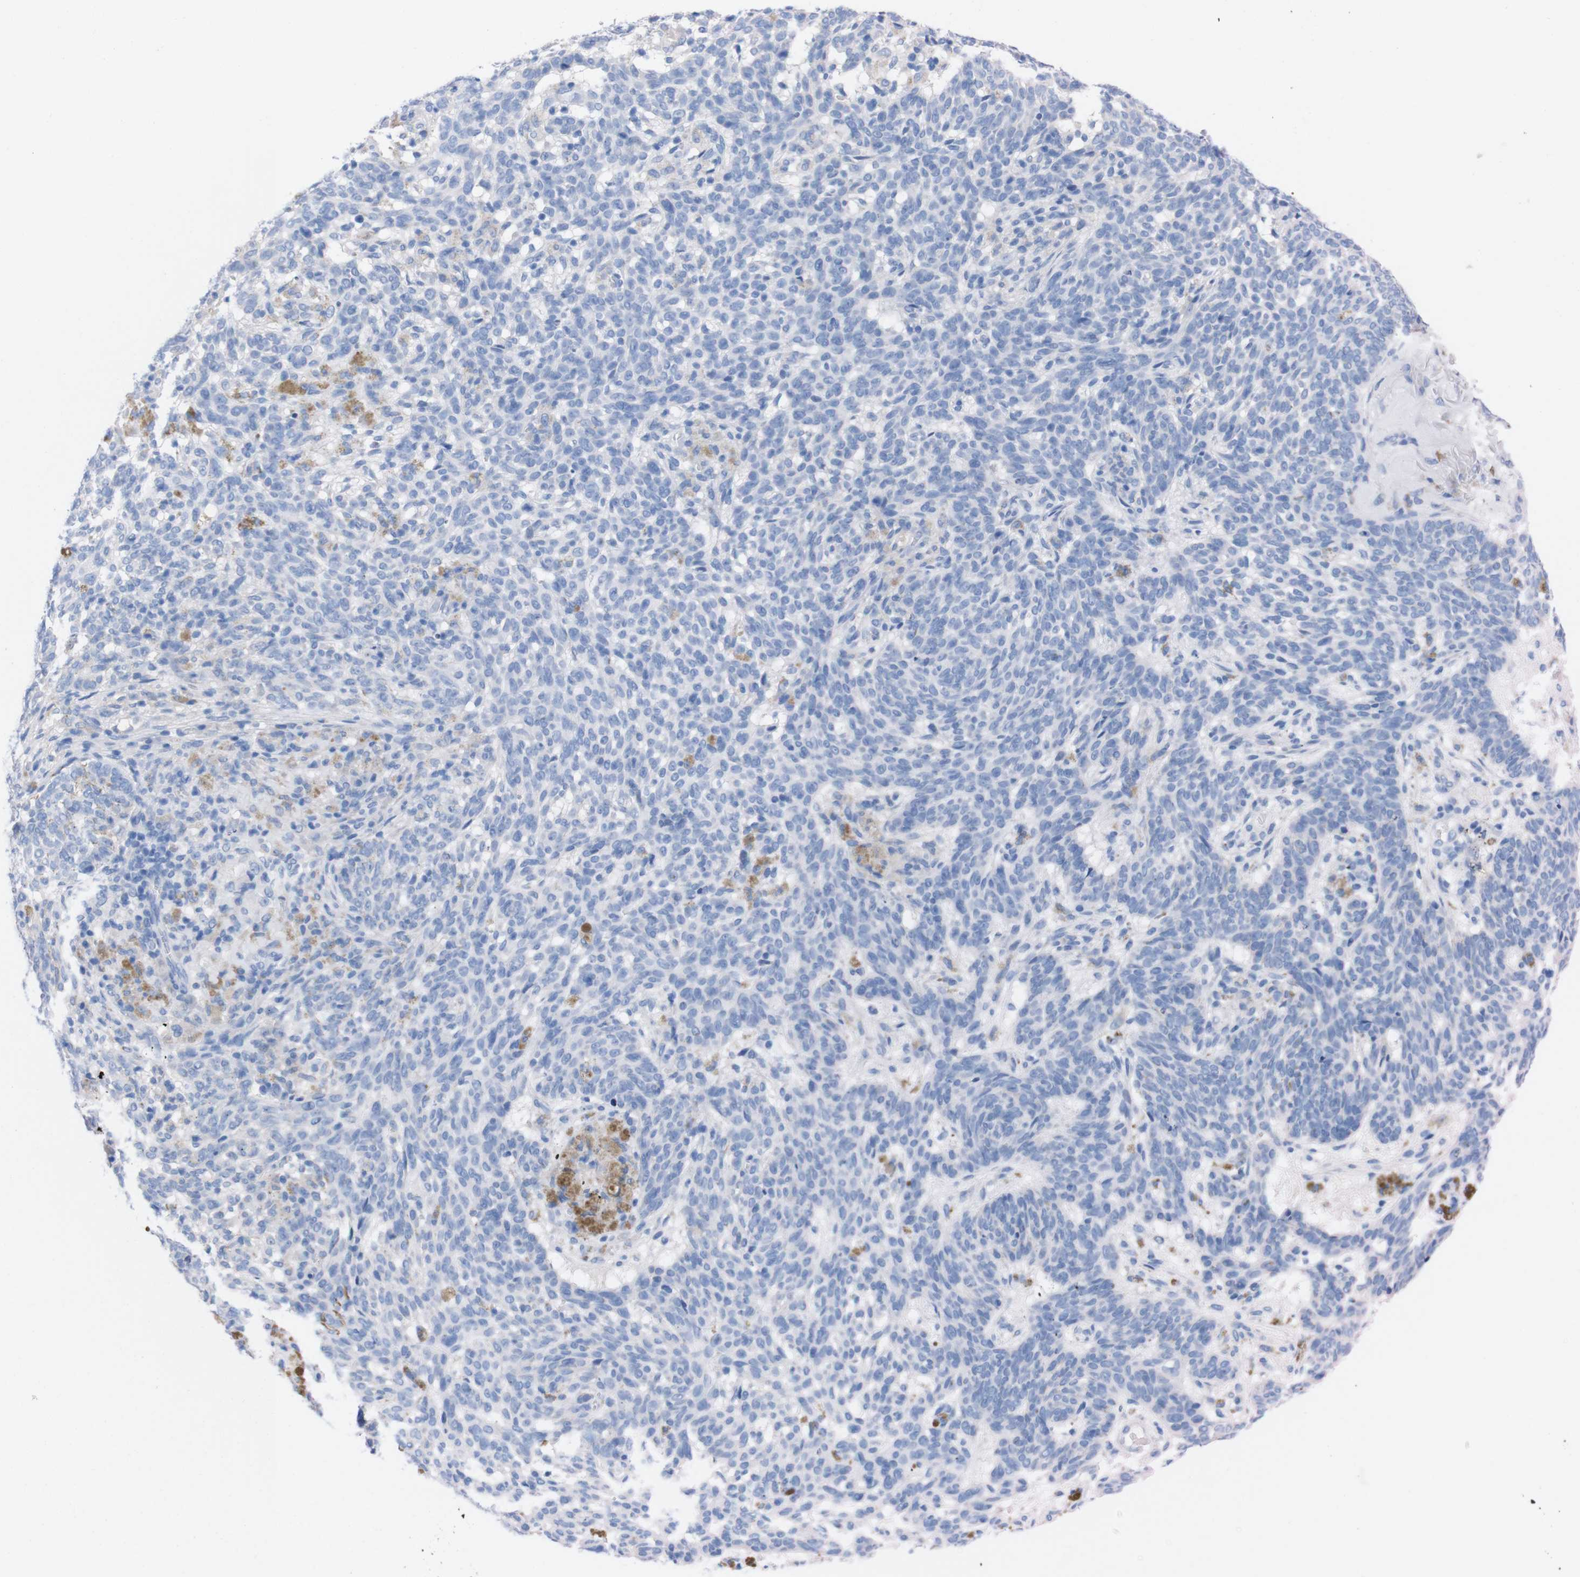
{"staining": {"intensity": "negative", "quantity": "none", "location": "none"}, "tissue": "skin cancer", "cell_type": "Tumor cells", "image_type": "cancer", "snomed": [{"axis": "morphology", "description": "Basal cell carcinoma"}, {"axis": "topography", "description": "Skin"}], "caption": "Protein analysis of basal cell carcinoma (skin) shows no significant positivity in tumor cells.", "gene": "TMEM243", "patient": {"sex": "male", "age": 85}}